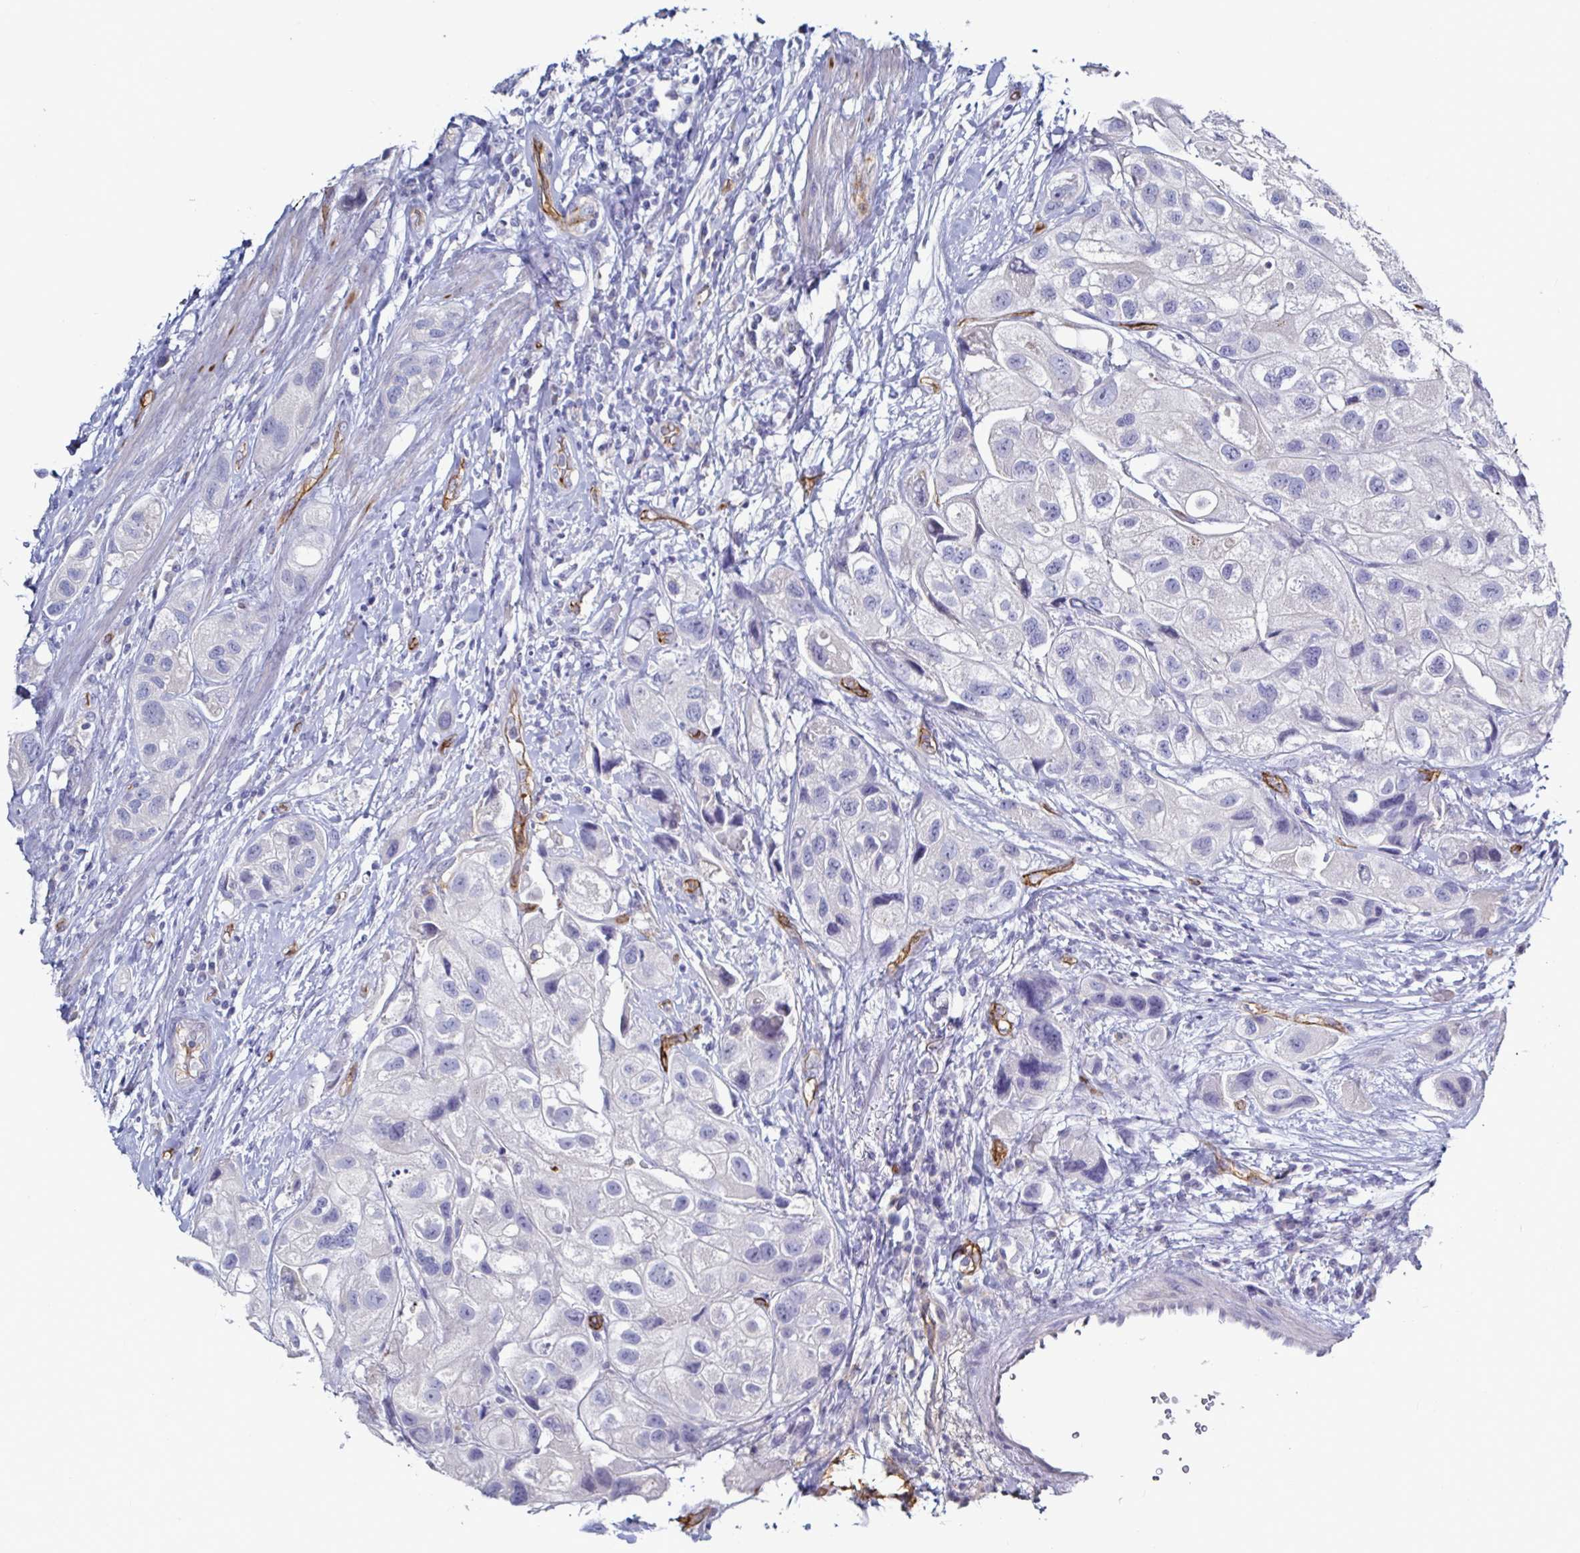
{"staining": {"intensity": "negative", "quantity": "none", "location": "none"}, "tissue": "urothelial cancer", "cell_type": "Tumor cells", "image_type": "cancer", "snomed": [{"axis": "morphology", "description": "Urothelial carcinoma, High grade"}, {"axis": "topography", "description": "Urinary bladder"}], "caption": "Tumor cells are negative for protein expression in human urothelial cancer.", "gene": "ACSBG2", "patient": {"sex": "female", "age": 64}}